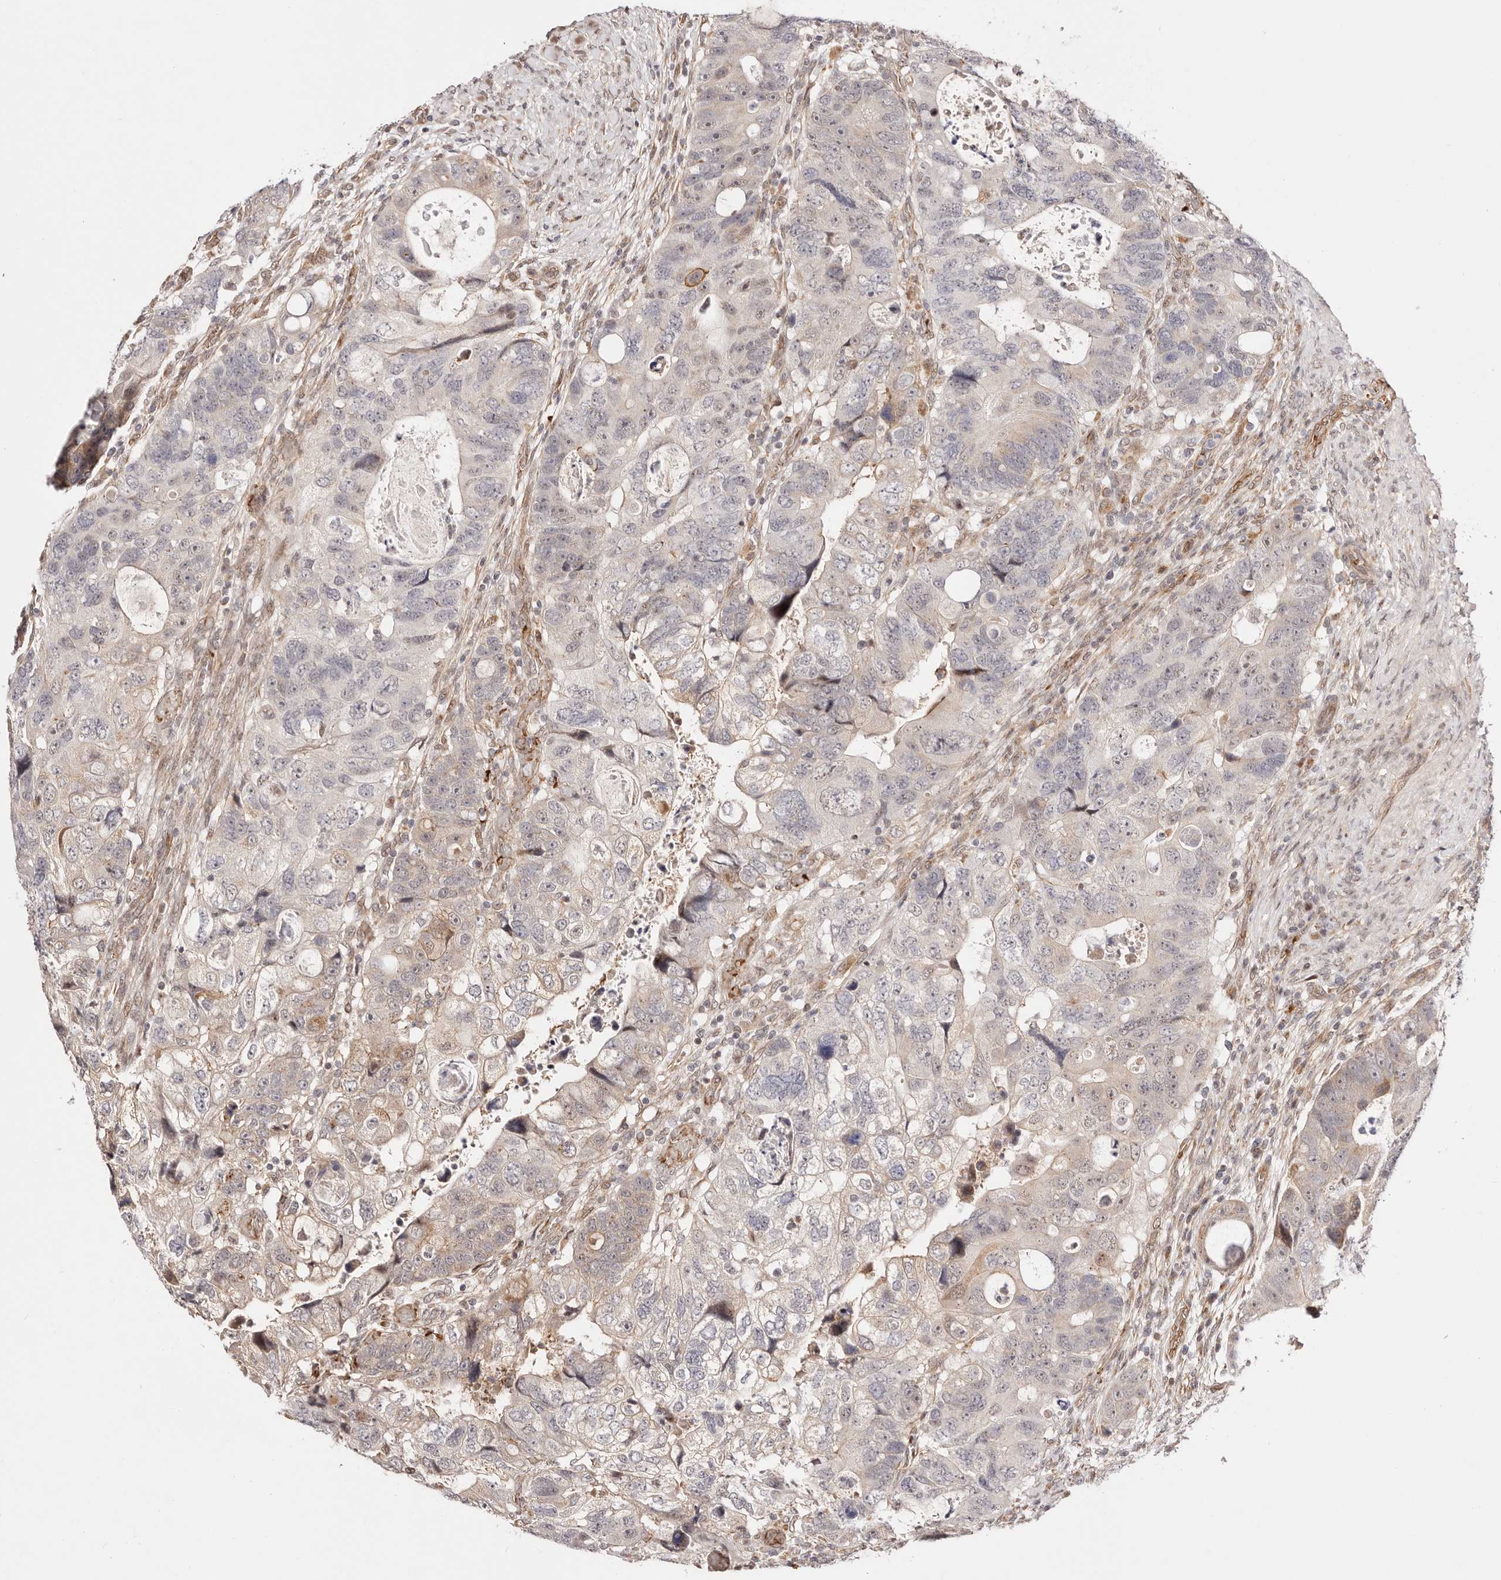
{"staining": {"intensity": "weak", "quantity": "<25%", "location": "cytoplasmic/membranous,nuclear"}, "tissue": "colorectal cancer", "cell_type": "Tumor cells", "image_type": "cancer", "snomed": [{"axis": "morphology", "description": "Adenocarcinoma, NOS"}, {"axis": "topography", "description": "Rectum"}], "caption": "High power microscopy image of an immunohistochemistry (IHC) photomicrograph of colorectal cancer, revealing no significant positivity in tumor cells.", "gene": "WRN", "patient": {"sex": "male", "age": 59}}